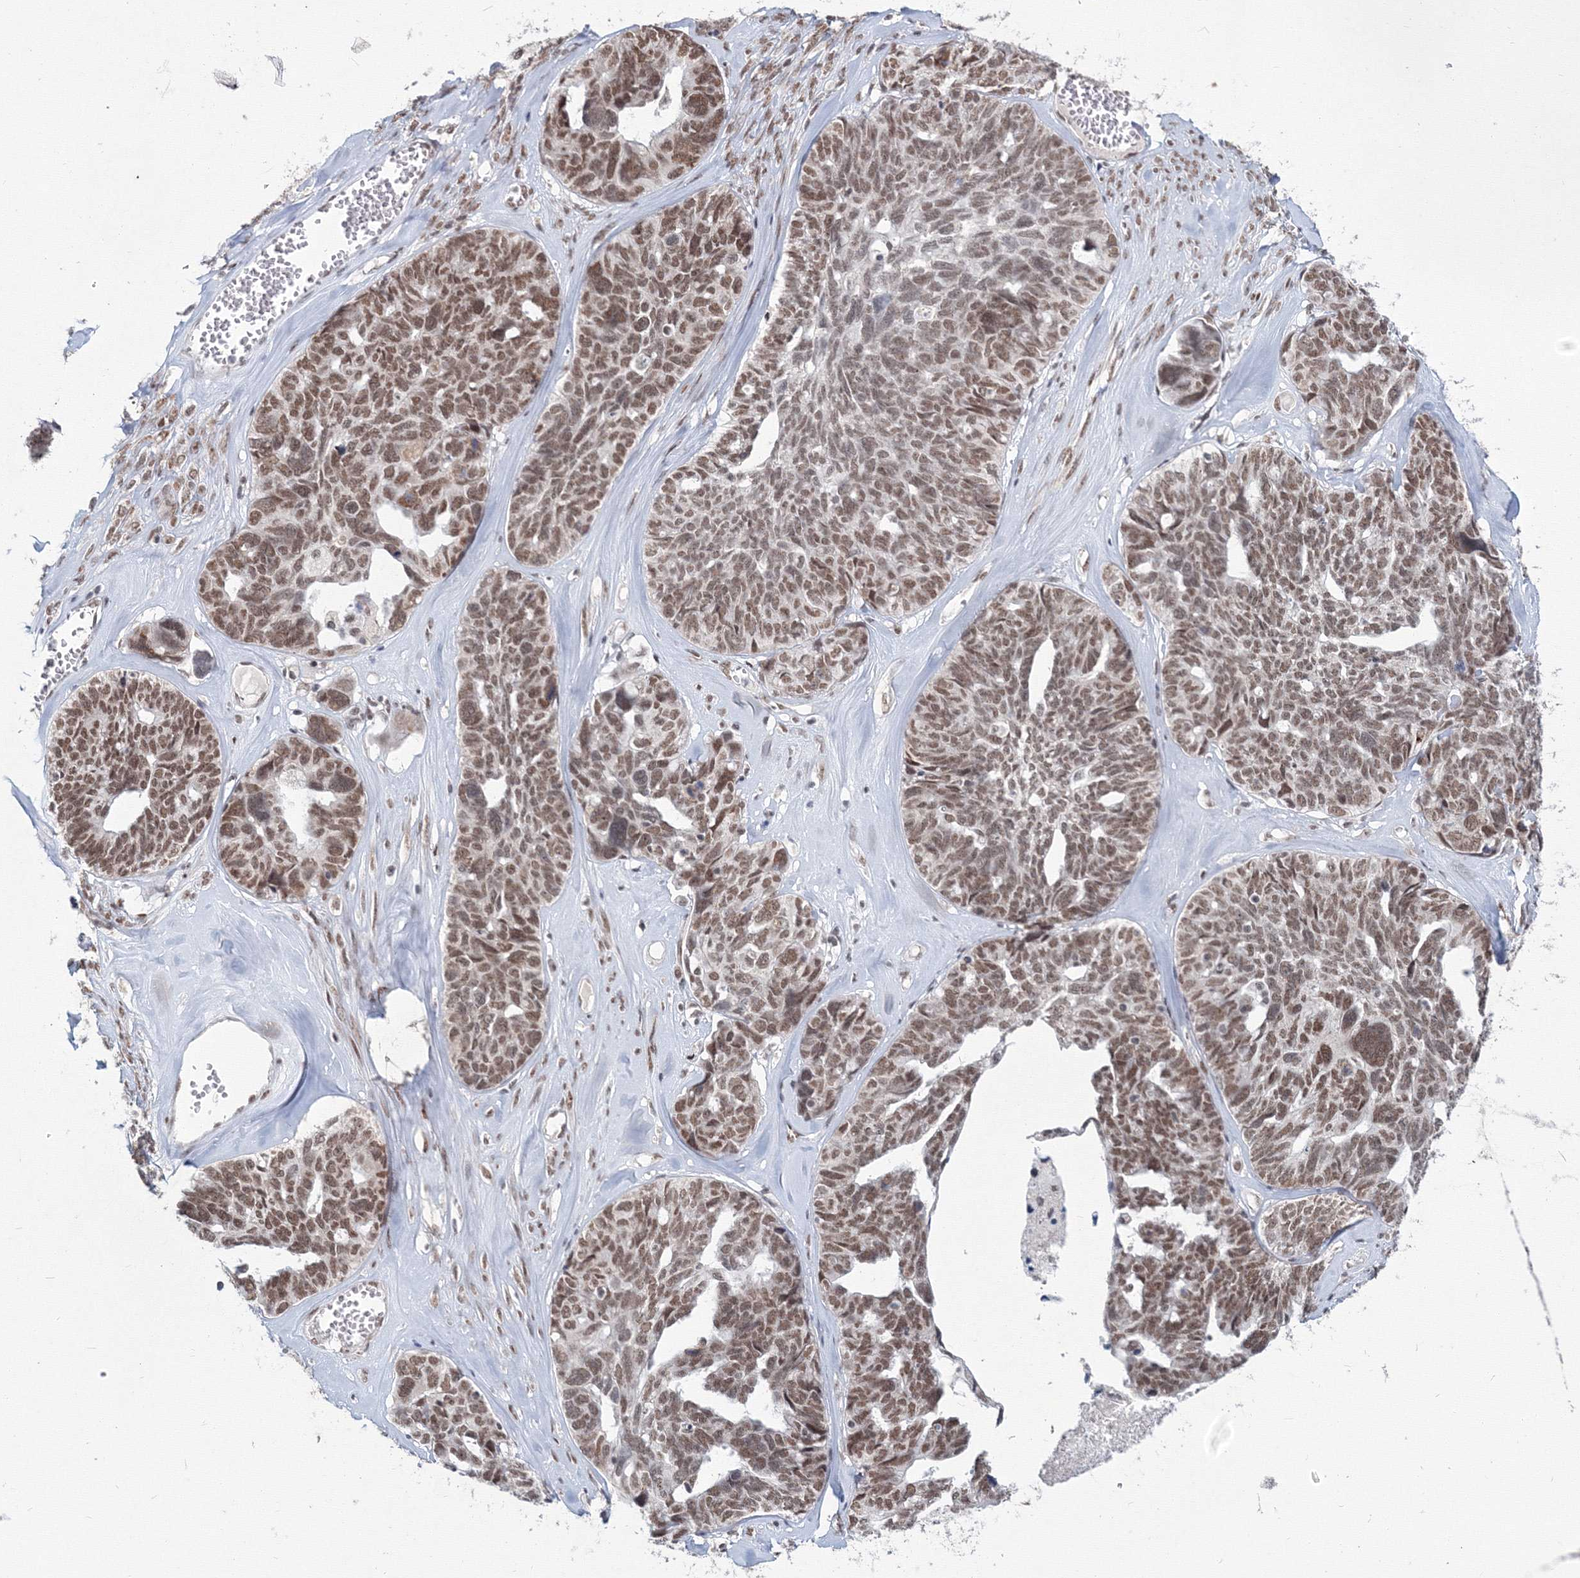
{"staining": {"intensity": "moderate", "quantity": ">75%", "location": "nuclear"}, "tissue": "ovarian cancer", "cell_type": "Tumor cells", "image_type": "cancer", "snomed": [{"axis": "morphology", "description": "Cystadenocarcinoma, serous, NOS"}, {"axis": "topography", "description": "Ovary"}], "caption": "There is medium levels of moderate nuclear staining in tumor cells of ovarian cancer (serous cystadenocarcinoma), as demonstrated by immunohistochemical staining (brown color).", "gene": "SF3B6", "patient": {"sex": "female", "age": 79}}